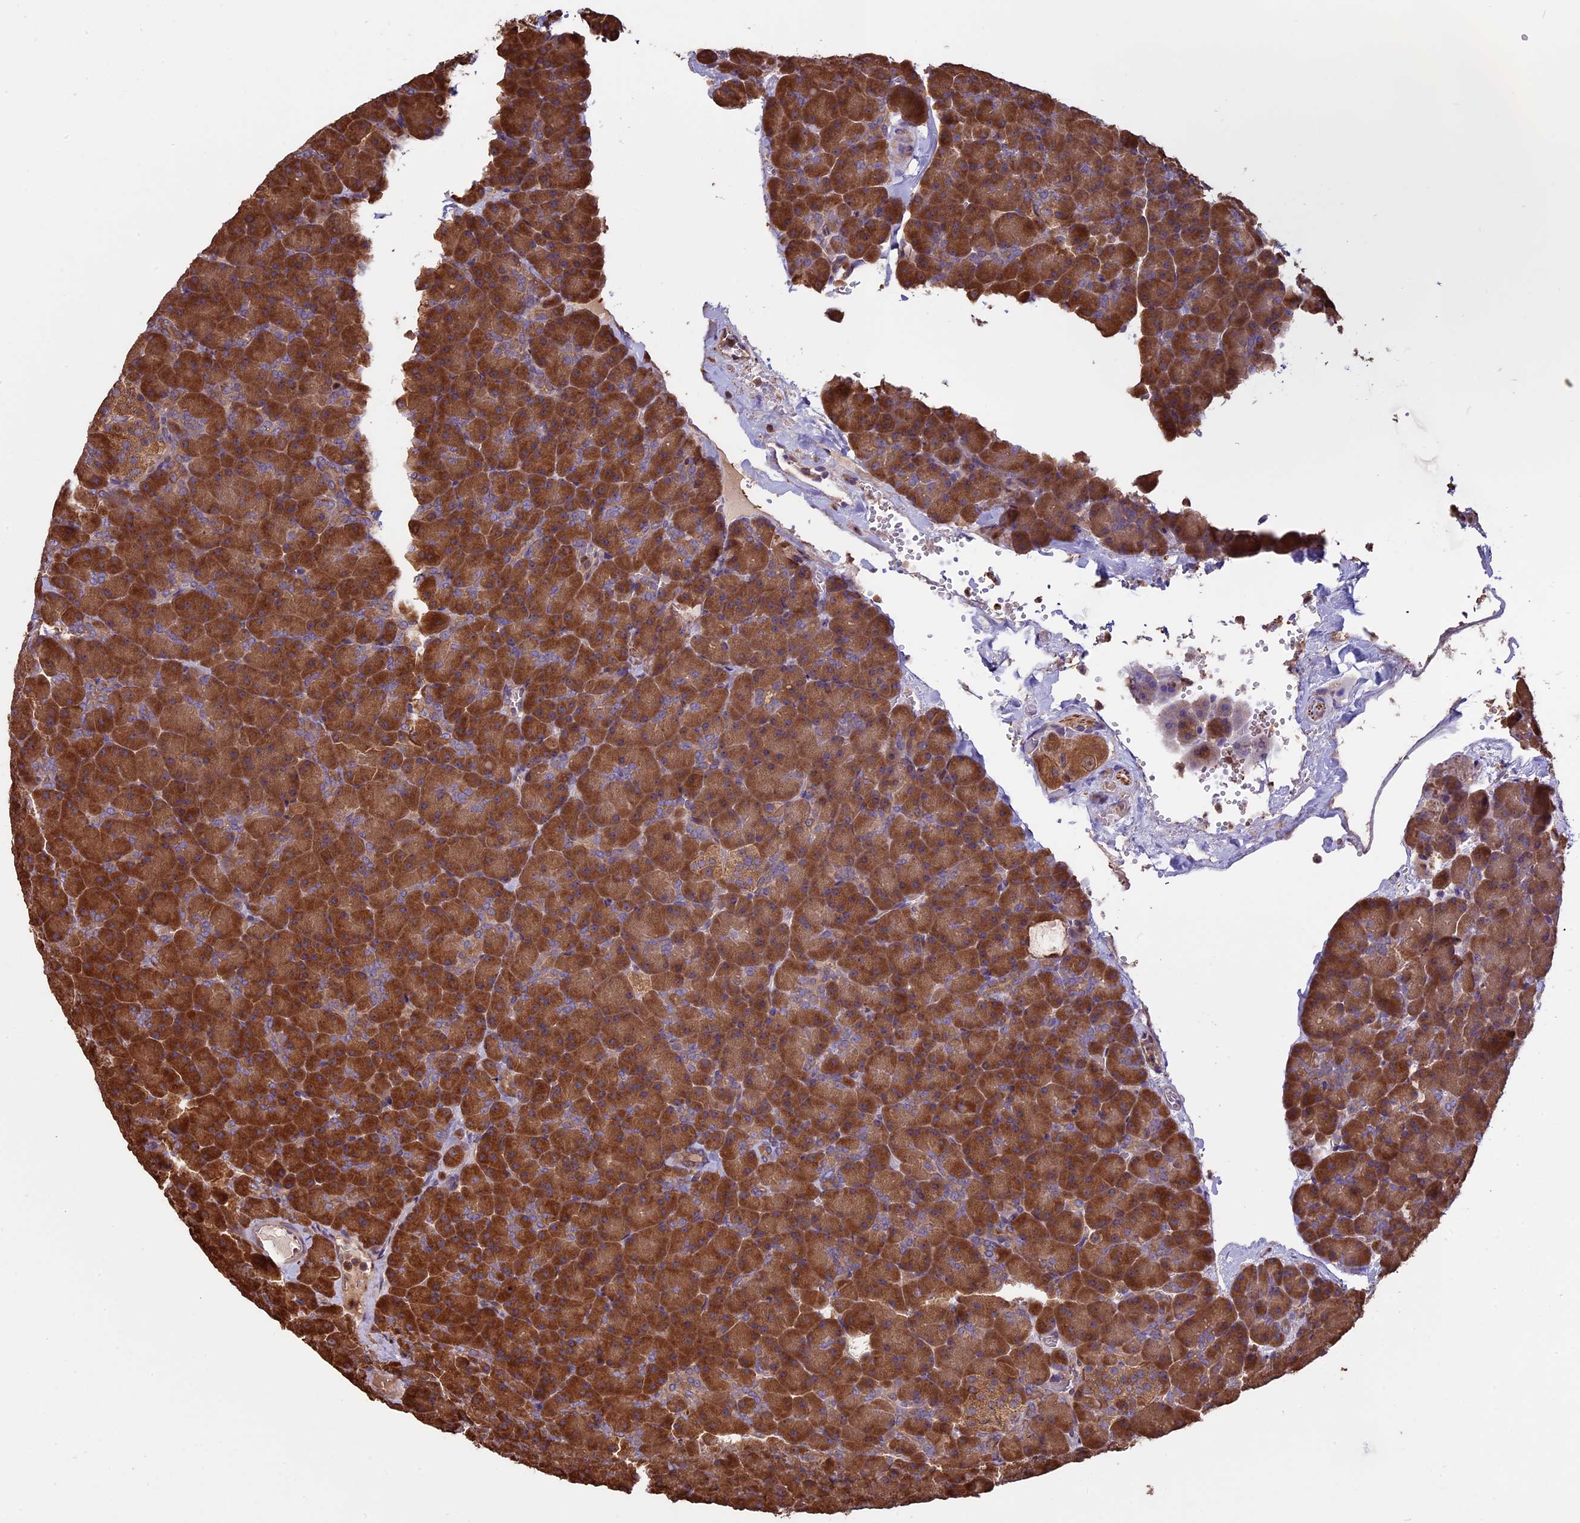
{"staining": {"intensity": "strong", "quantity": ">75%", "location": "cytoplasmic/membranous"}, "tissue": "pancreas", "cell_type": "Exocrine glandular cells", "image_type": "normal", "snomed": [{"axis": "morphology", "description": "Normal tissue, NOS"}, {"axis": "topography", "description": "Pancreas"}], "caption": "Immunohistochemical staining of normal pancreas reveals high levels of strong cytoplasmic/membranous positivity in approximately >75% of exocrine glandular cells. The staining is performed using DAB (3,3'-diaminobenzidine) brown chromogen to label protein expression. The nuclei are counter-stained blue using hematoxylin.", "gene": "VWA3A", "patient": {"sex": "male", "age": 36}}